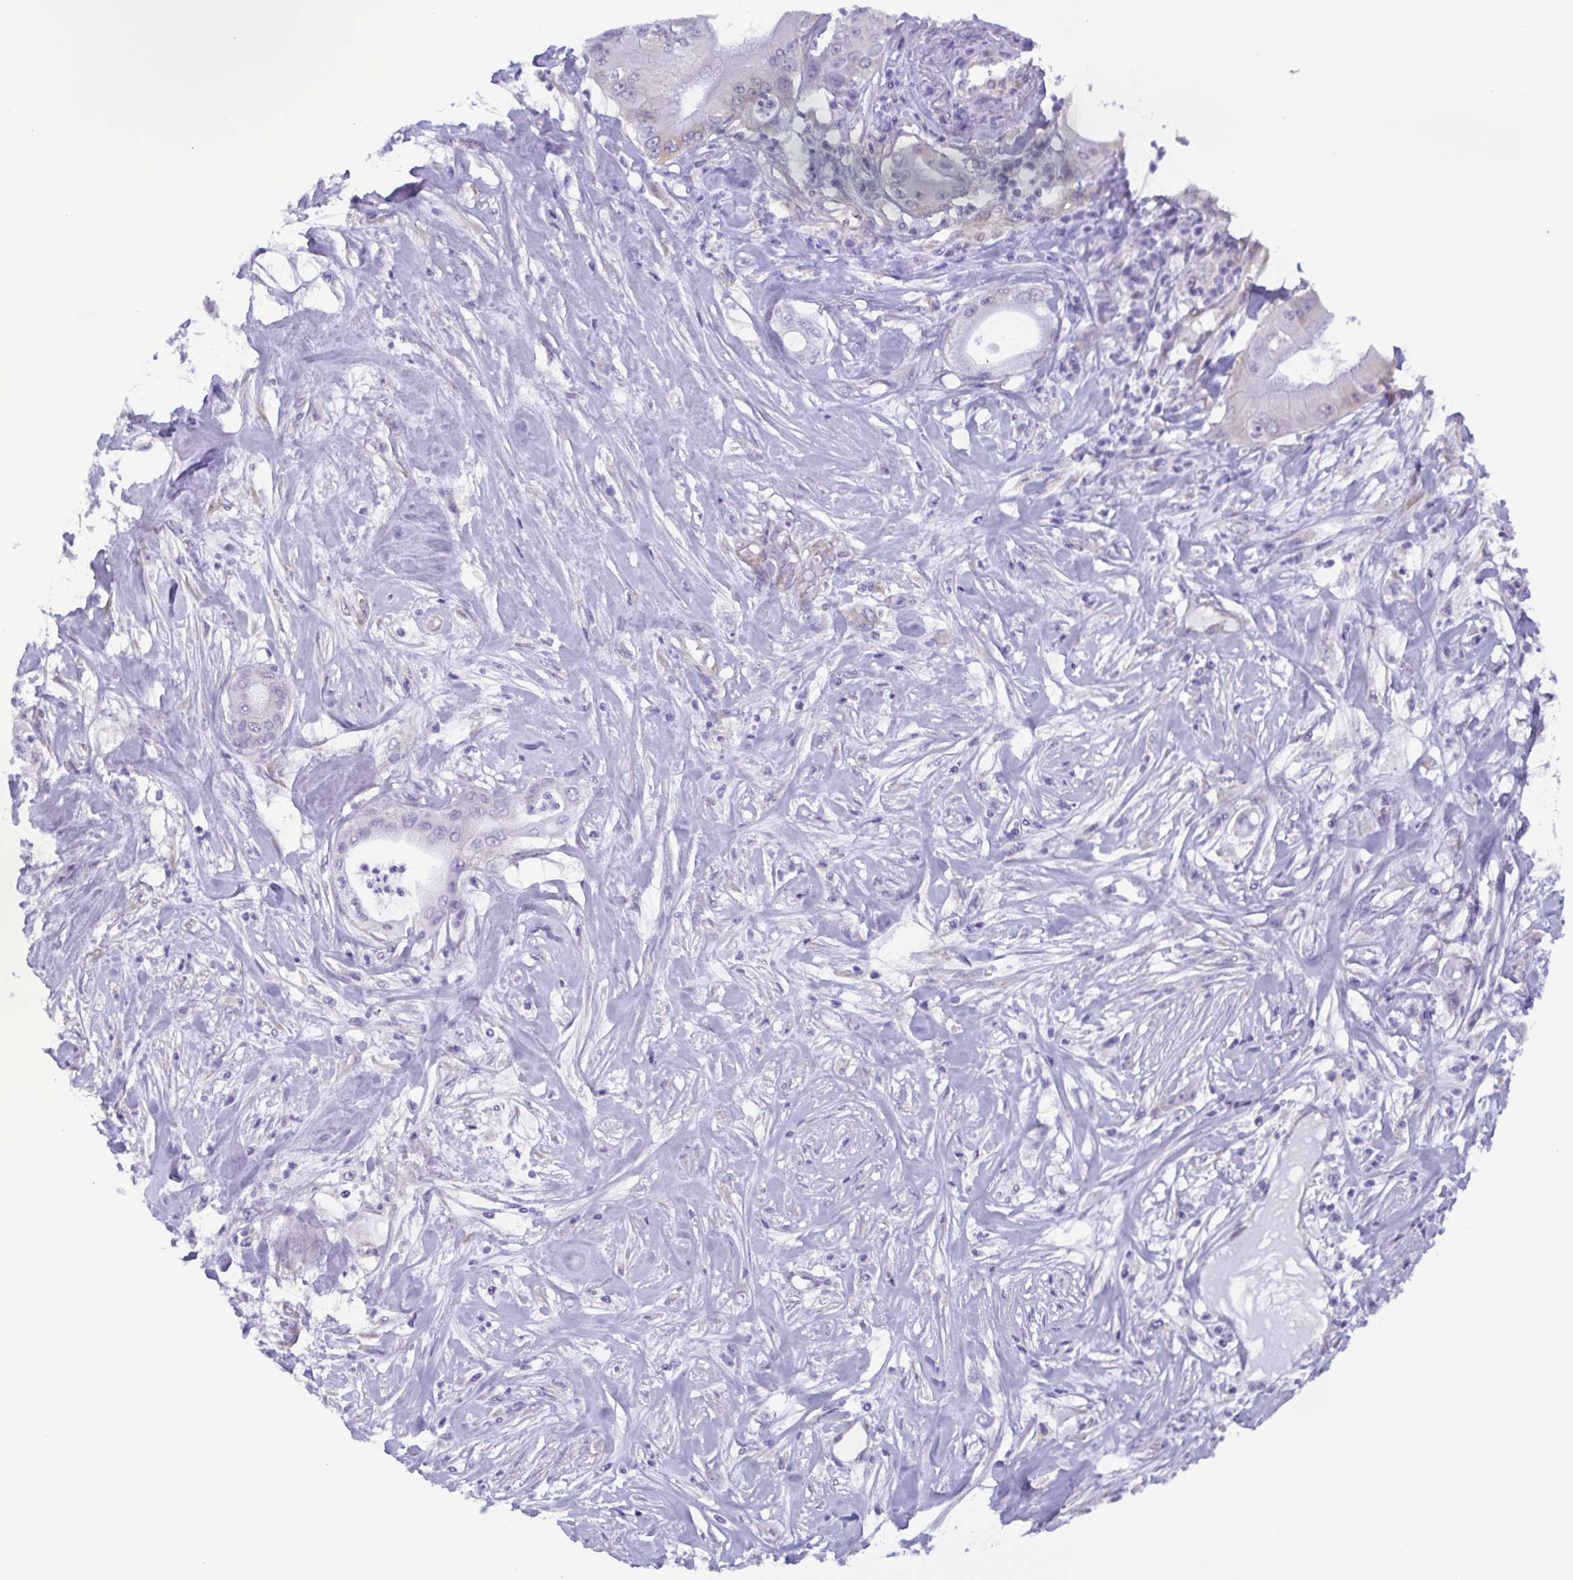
{"staining": {"intensity": "negative", "quantity": "none", "location": "none"}, "tissue": "pancreatic cancer", "cell_type": "Tumor cells", "image_type": "cancer", "snomed": [{"axis": "morphology", "description": "Adenocarcinoma, NOS"}, {"axis": "topography", "description": "Pancreas"}], "caption": "Pancreatic adenocarcinoma was stained to show a protein in brown. There is no significant positivity in tumor cells. (Immunohistochemistry, brightfield microscopy, high magnification).", "gene": "TNNI3", "patient": {"sex": "male", "age": 71}}